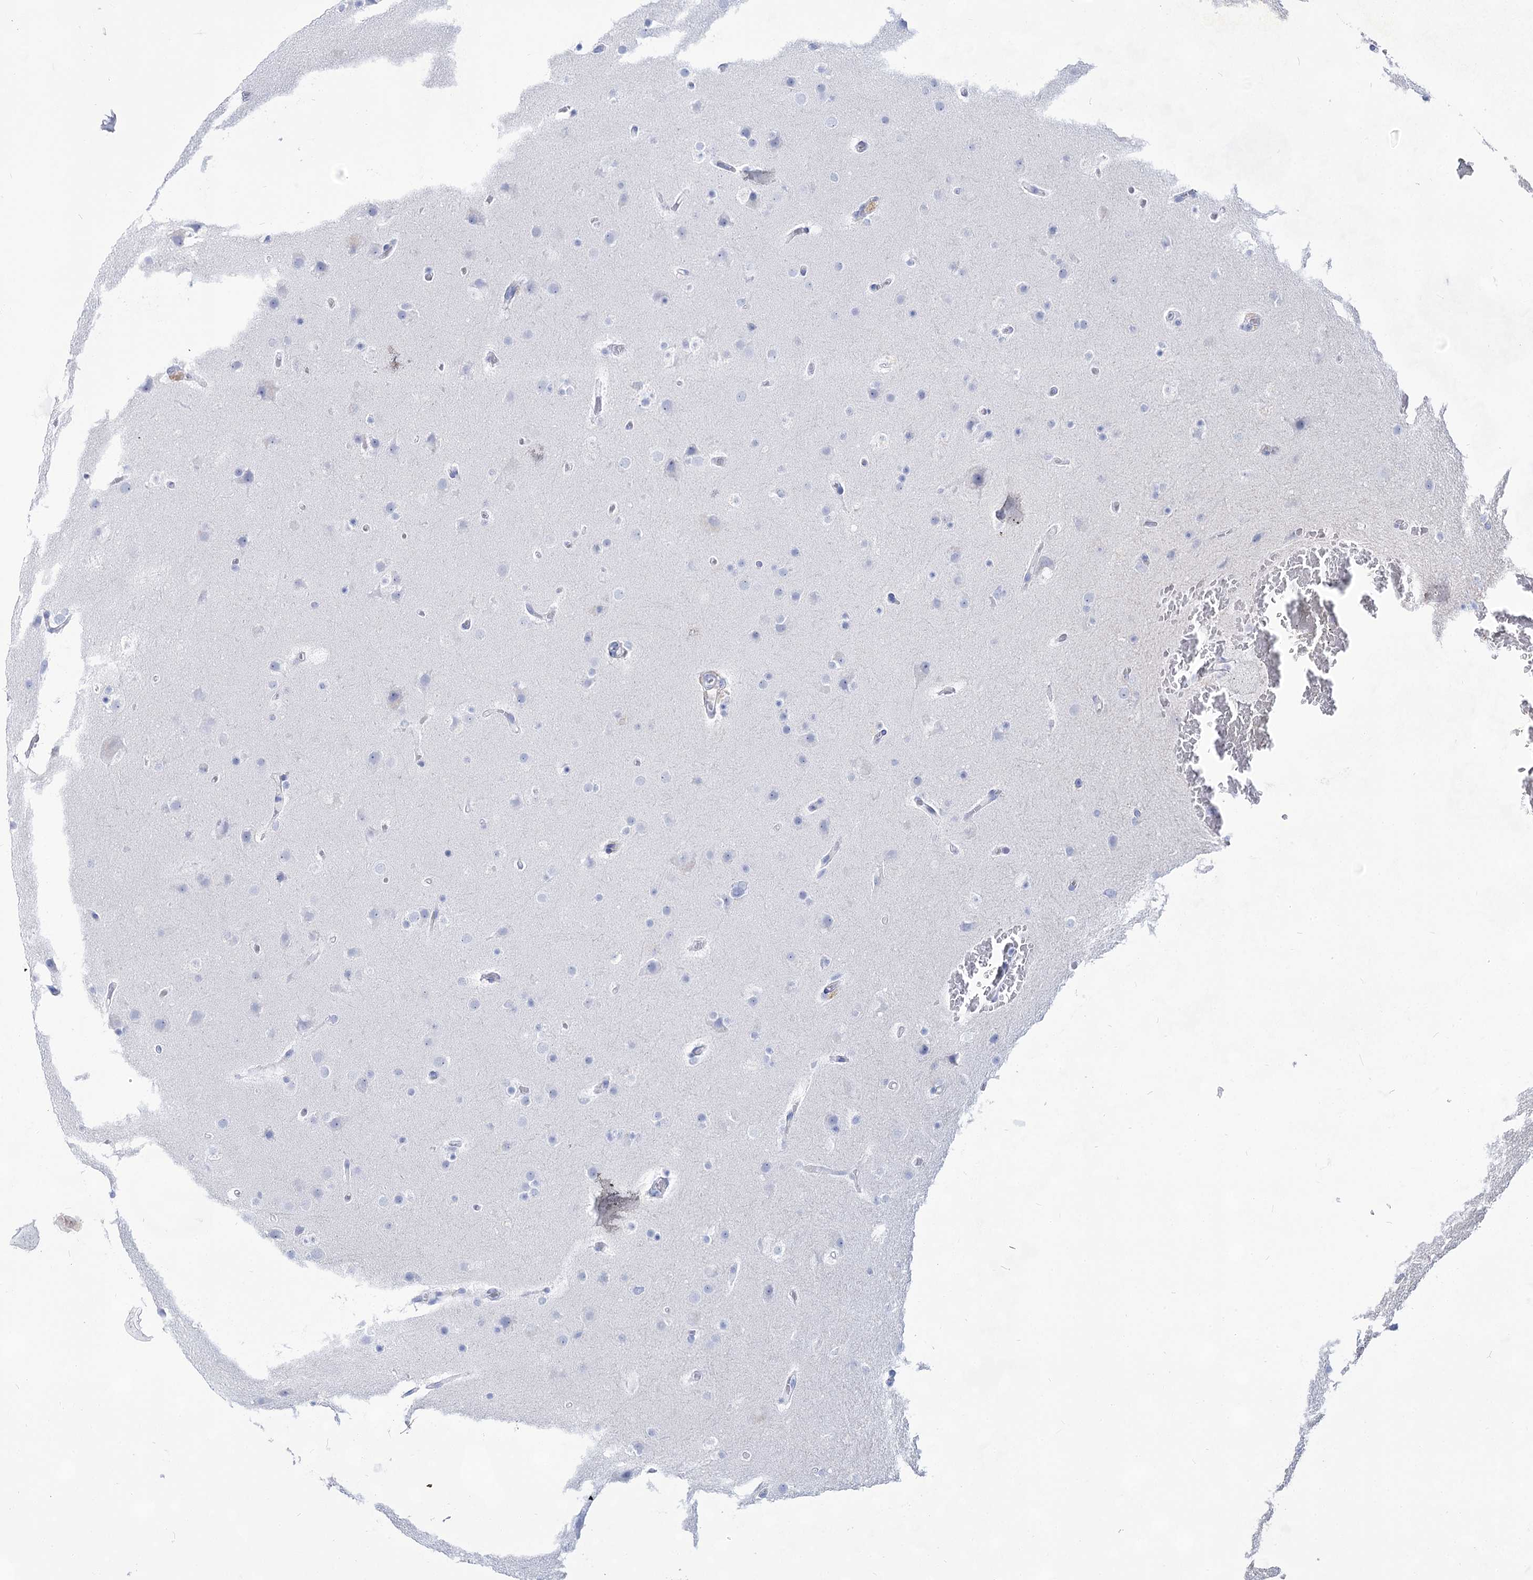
{"staining": {"intensity": "negative", "quantity": "none", "location": "none"}, "tissue": "glioma", "cell_type": "Tumor cells", "image_type": "cancer", "snomed": [{"axis": "morphology", "description": "Glioma, malignant, High grade"}, {"axis": "topography", "description": "Cerebral cortex"}], "caption": "Protein analysis of glioma displays no significant staining in tumor cells.", "gene": "ACRV1", "patient": {"sex": "female", "age": 36}}